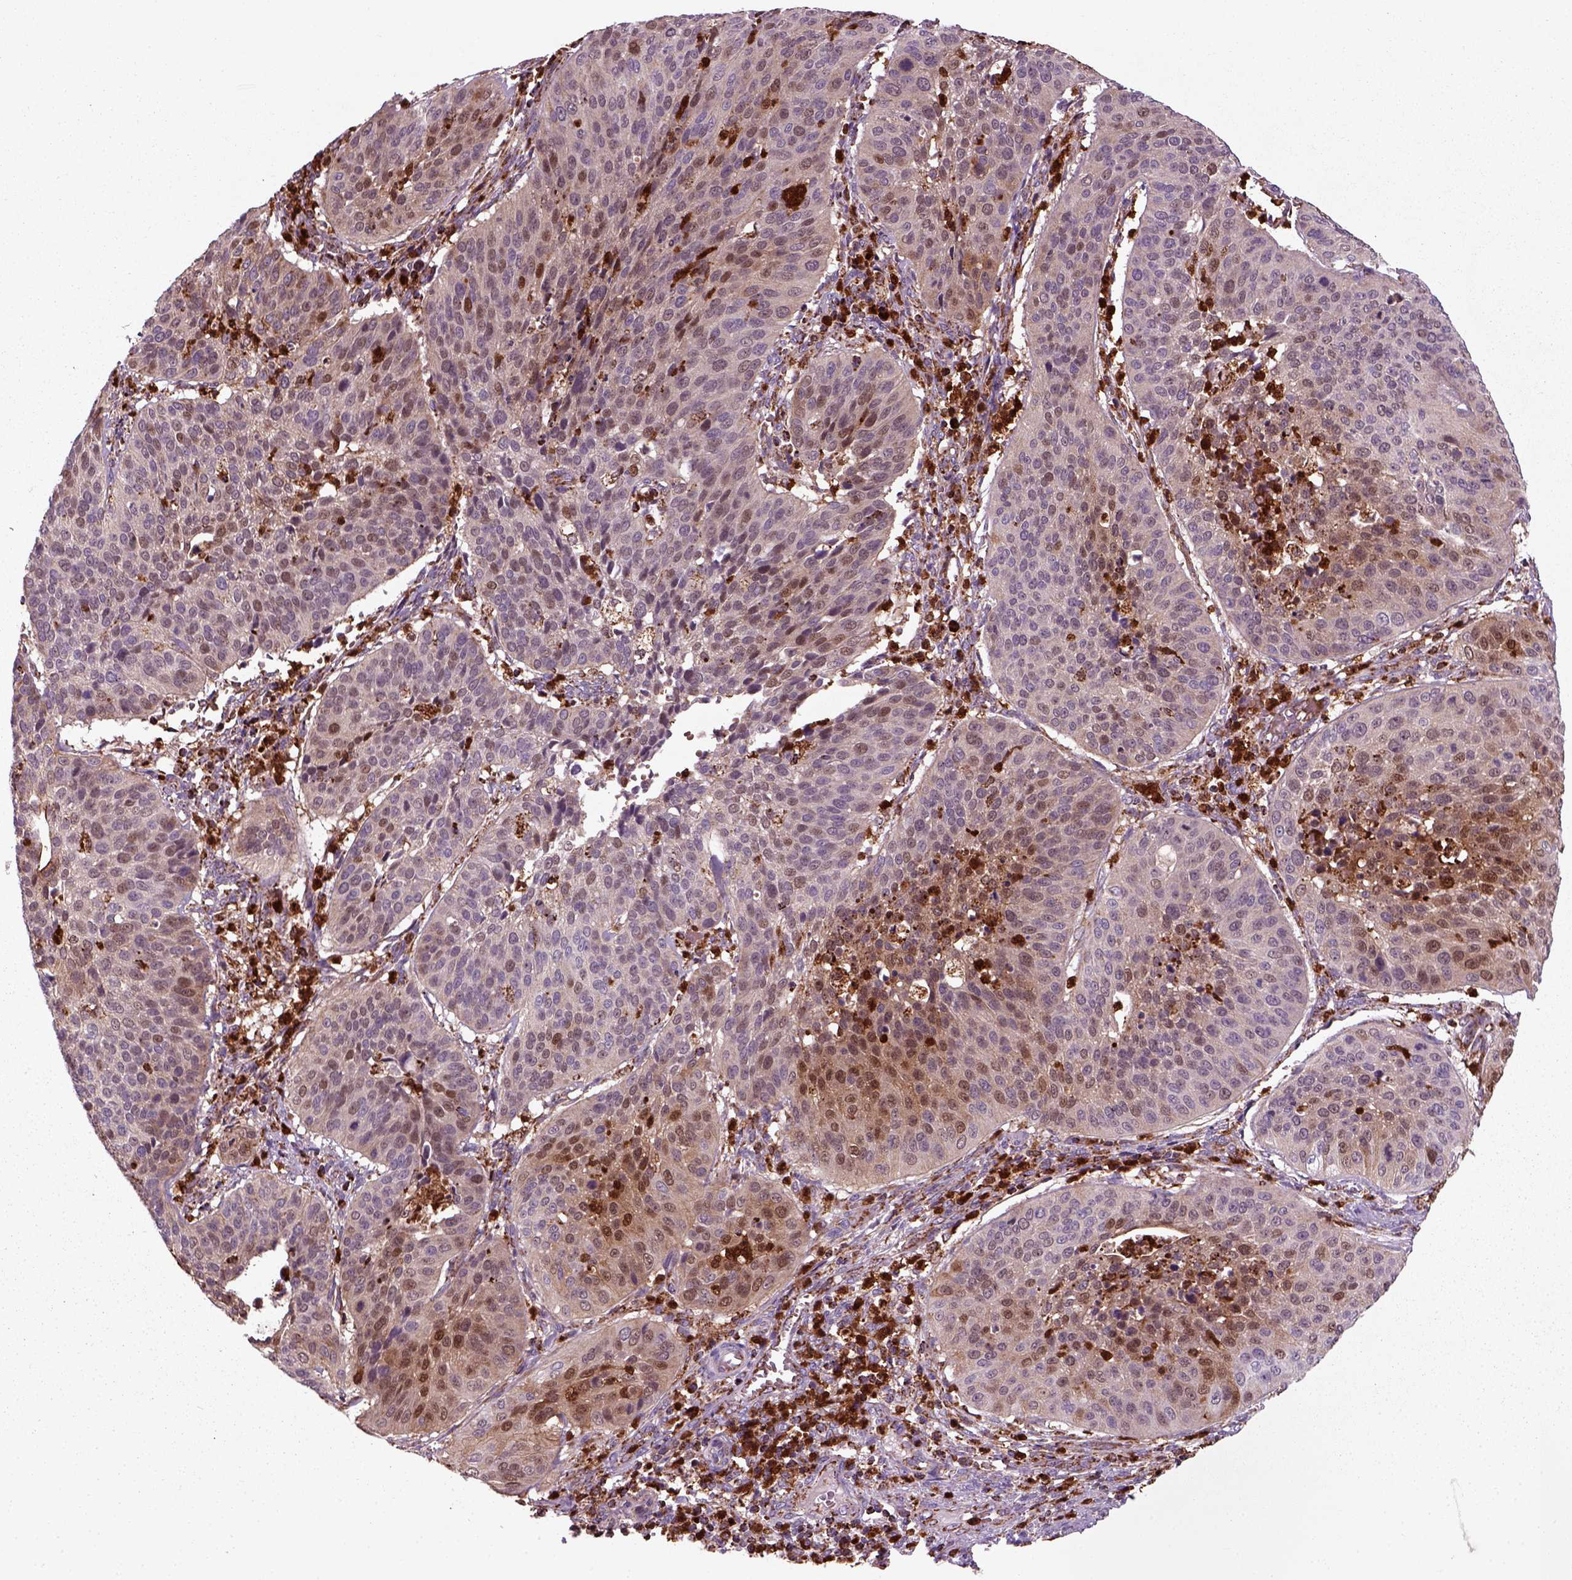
{"staining": {"intensity": "moderate", "quantity": "25%-75%", "location": "cytoplasmic/membranous,nuclear"}, "tissue": "cervical cancer", "cell_type": "Tumor cells", "image_type": "cancer", "snomed": [{"axis": "morphology", "description": "Normal tissue, NOS"}, {"axis": "morphology", "description": "Squamous cell carcinoma, NOS"}, {"axis": "topography", "description": "Cervix"}], "caption": "Immunohistochemical staining of cervical cancer (squamous cell carcinoma) displays medium levels of moderate cytoplasmic/membranous and nuclear positivity in about 25%-75% of tumor cells.", "gene": "NUDT16L1", "patient": {"sex": "female", "age": 39}}